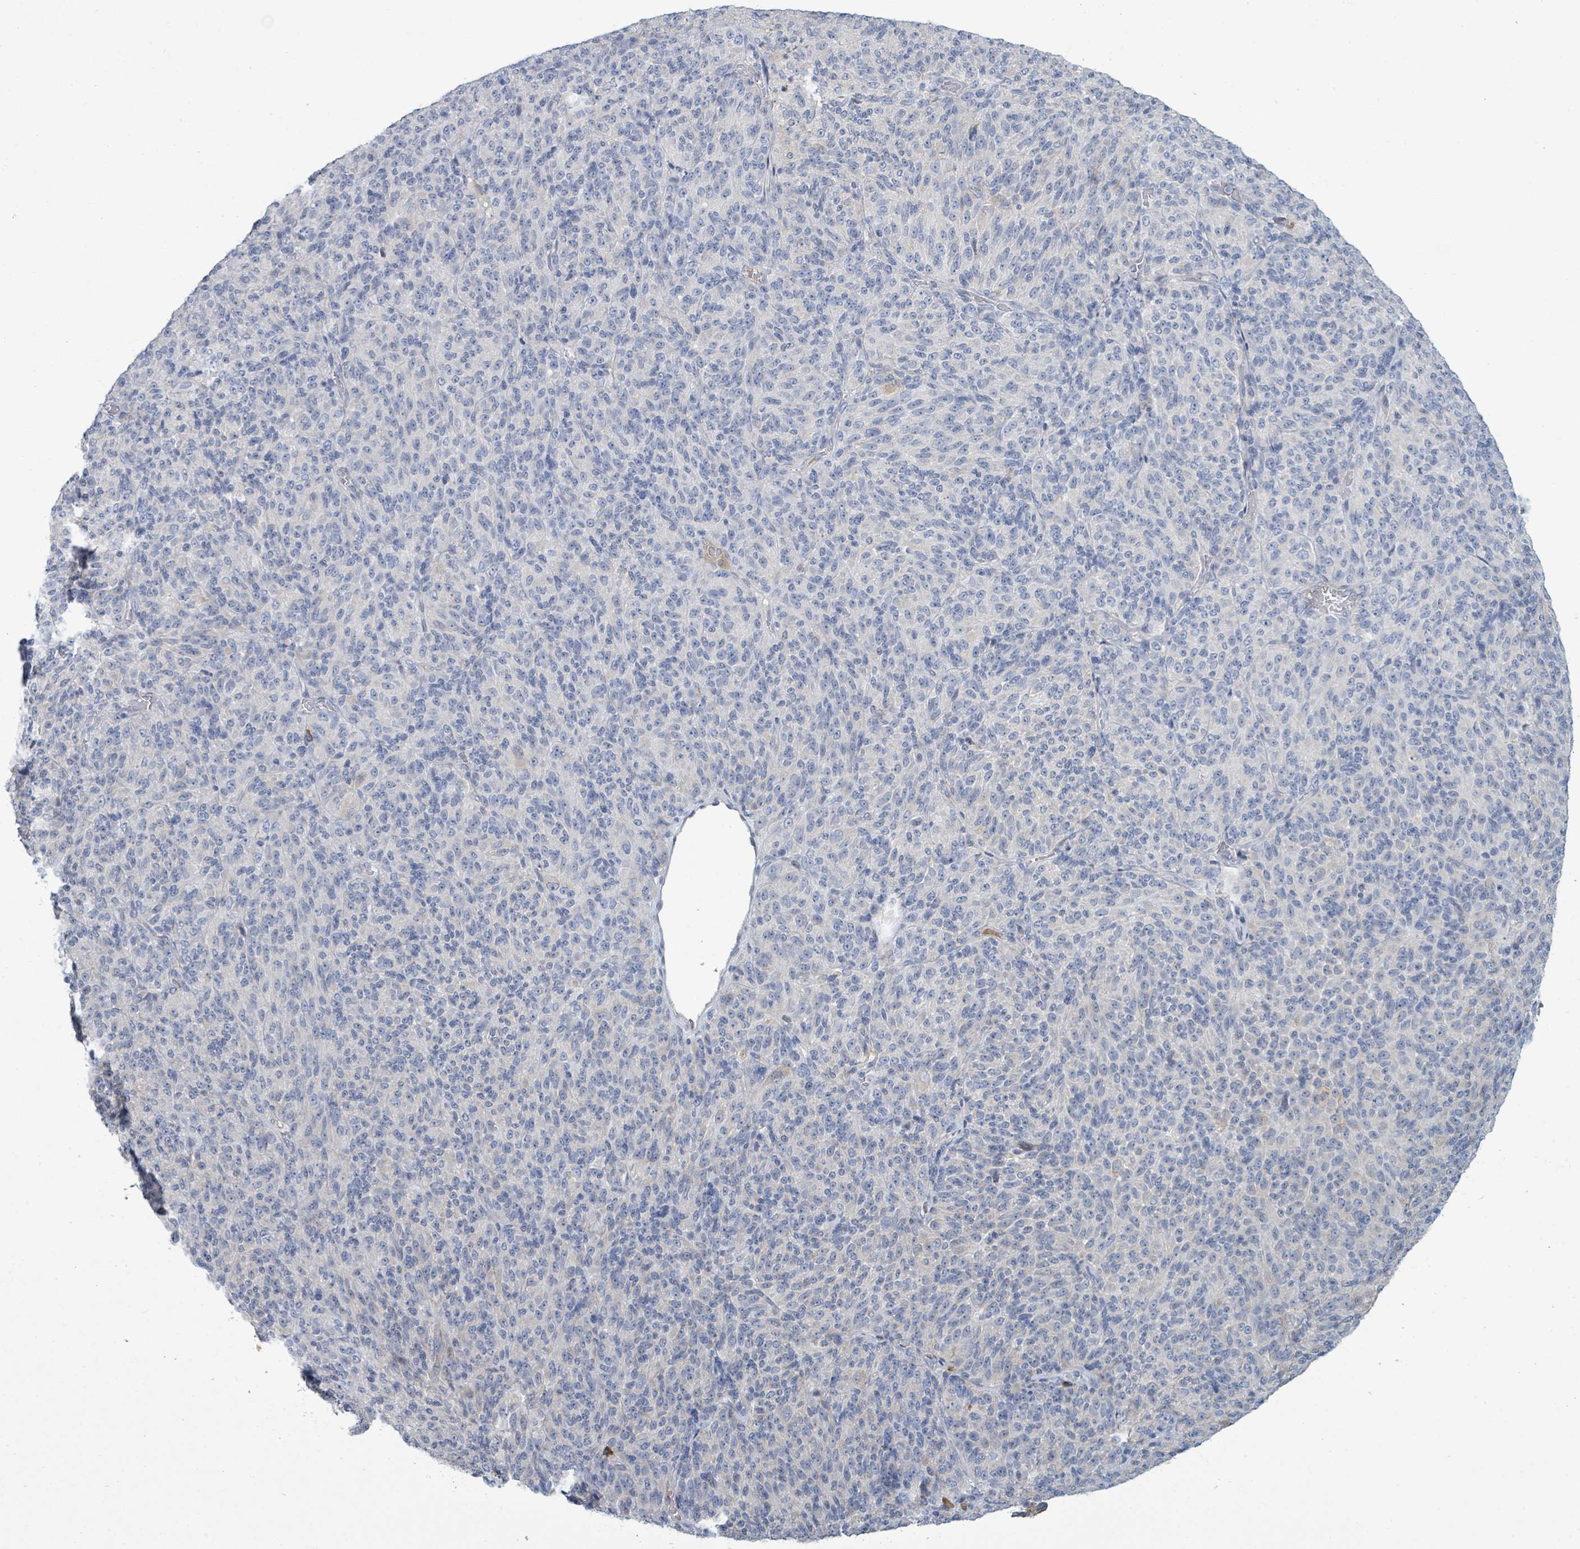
{"staining": {"intensity": "negative", "quantity": "none", "location": "none"}, "tissue": "melanoma", "cell_type": "Tumor cells", "image_type": "cancer", "snomed": [{"axis": "morphology", "description": "Malignant melanoma, Metastatic site"}, {"axis": "topography", "description": "Brain"}], "caption": "Human malignant melanoma (metastatic site) stained for a protein using IHC demonstrates no staining in tumor cells.", "gene": "SIRPB1", "patient": {"sex": "female", "age": 56}}